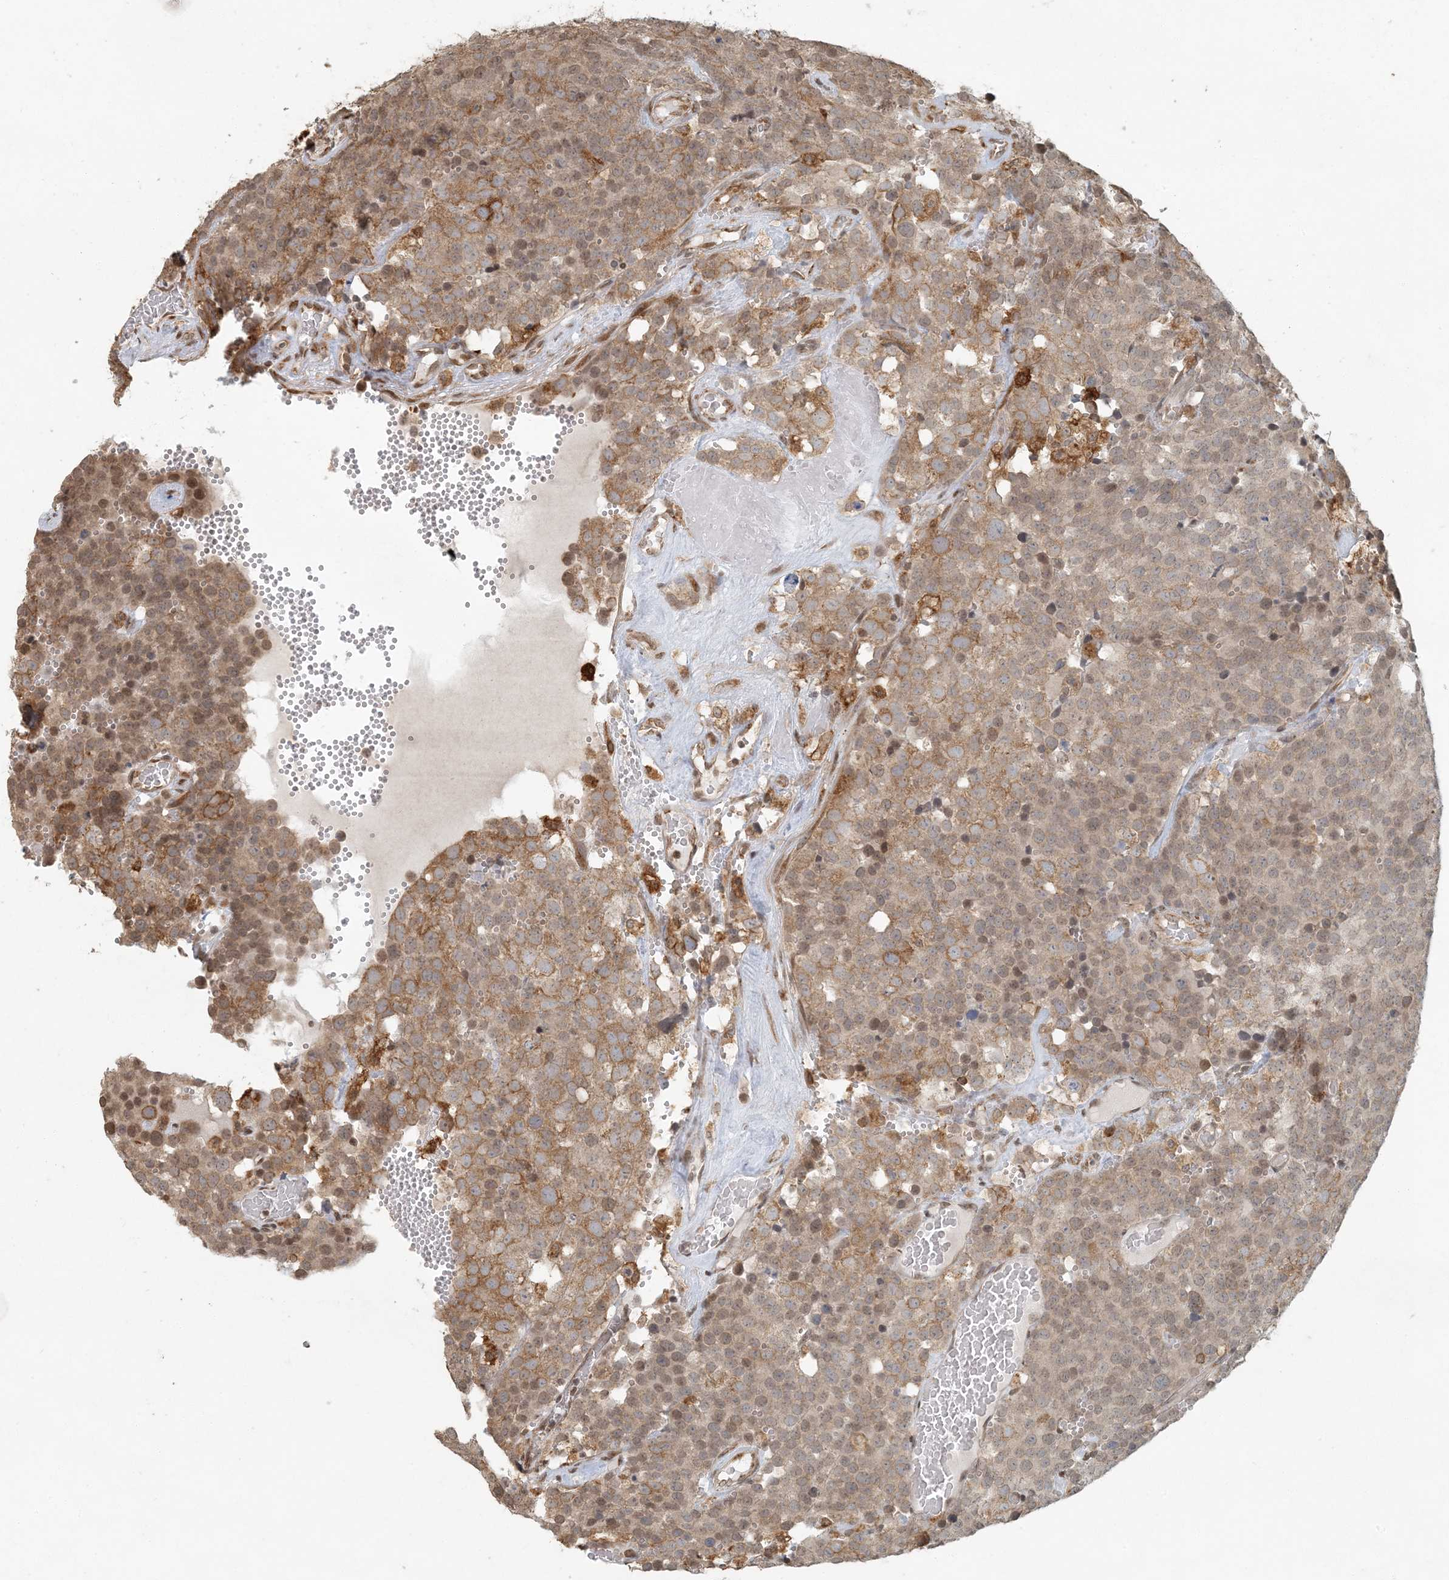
{"staining": {"intensity": "moderate", "quantity": ">75%", "location": "cytoplasmic/membranous,nuclear"}, "tissue": "testis cancer", "cell_type": "Tumor cells", "image_type": "cancer", "snomed": [{"axis": "morphology", "description": "Seminoma, NOS"}, {"axis": "topography", "description": "Testis"}], "caption": "The immunohistochemical stain shows moderate cytoplasmic/membranous and nuclear expression in tumor cells of seminoma (testis) tissue.", "gene": "AK9", "patient": {"sex": "male", "age": 71}}